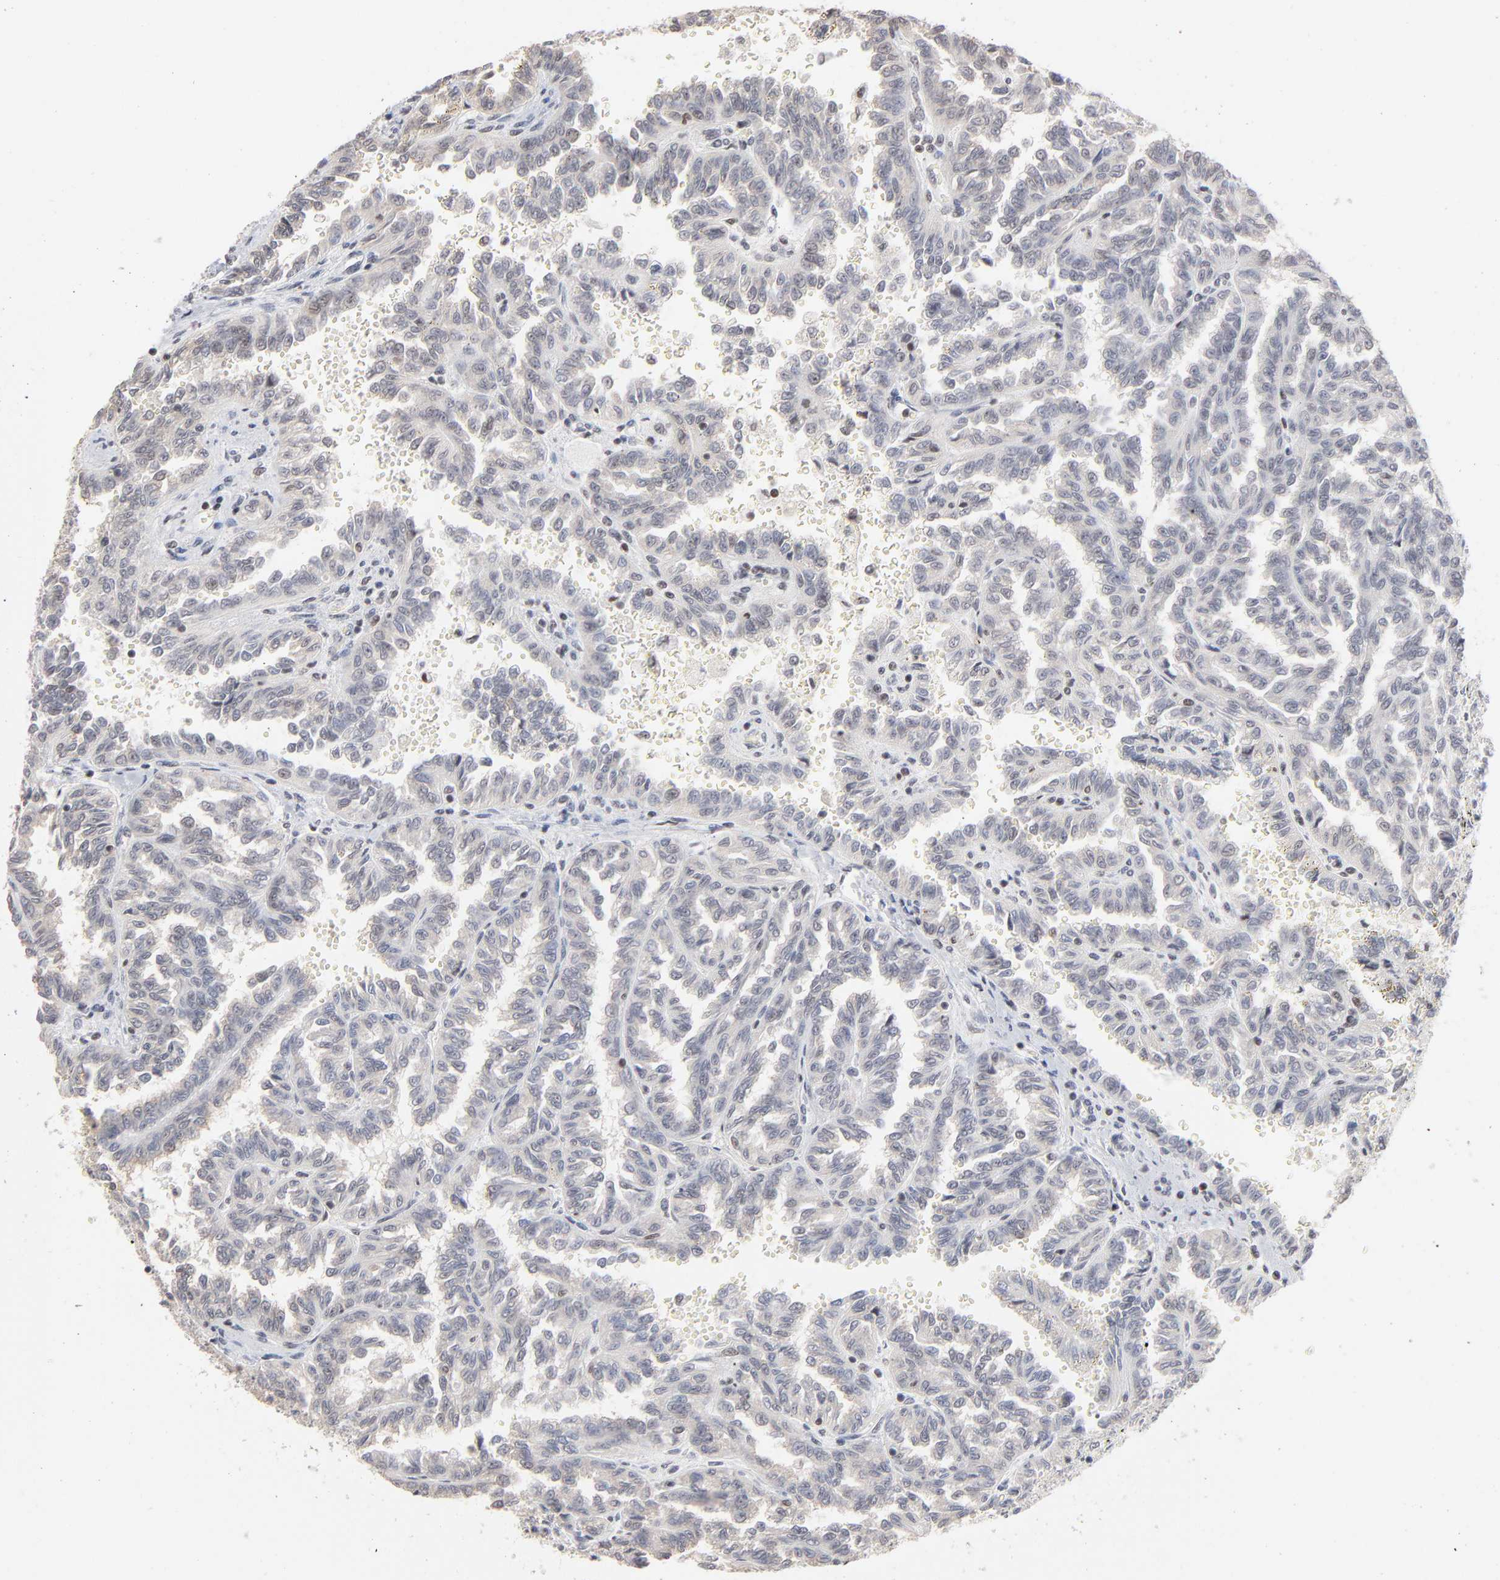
{"staining": {"intensity": "negative", "quantity": "none", "location": "none"}, "tissue": "renal cancer", "cell_type": "Tumor cells", "image_type": "cancer", "snomed": [{"axis": "morphology", "description": "Inflammation, NOS"}, {"axis": "morphology", "description": "Adenocarcinoma, NOS"}, {"axis": "topography", "description": "Kidney"}], "caption": "Renal cancer was stained to show a protein in brown. There is no significant positivity in tumor cells. (DAB immunohistochemistry visualized using brightfield microscopy, high magnification).", "gene": "MAX", "patient": {"sex": "male", "age": 68}}